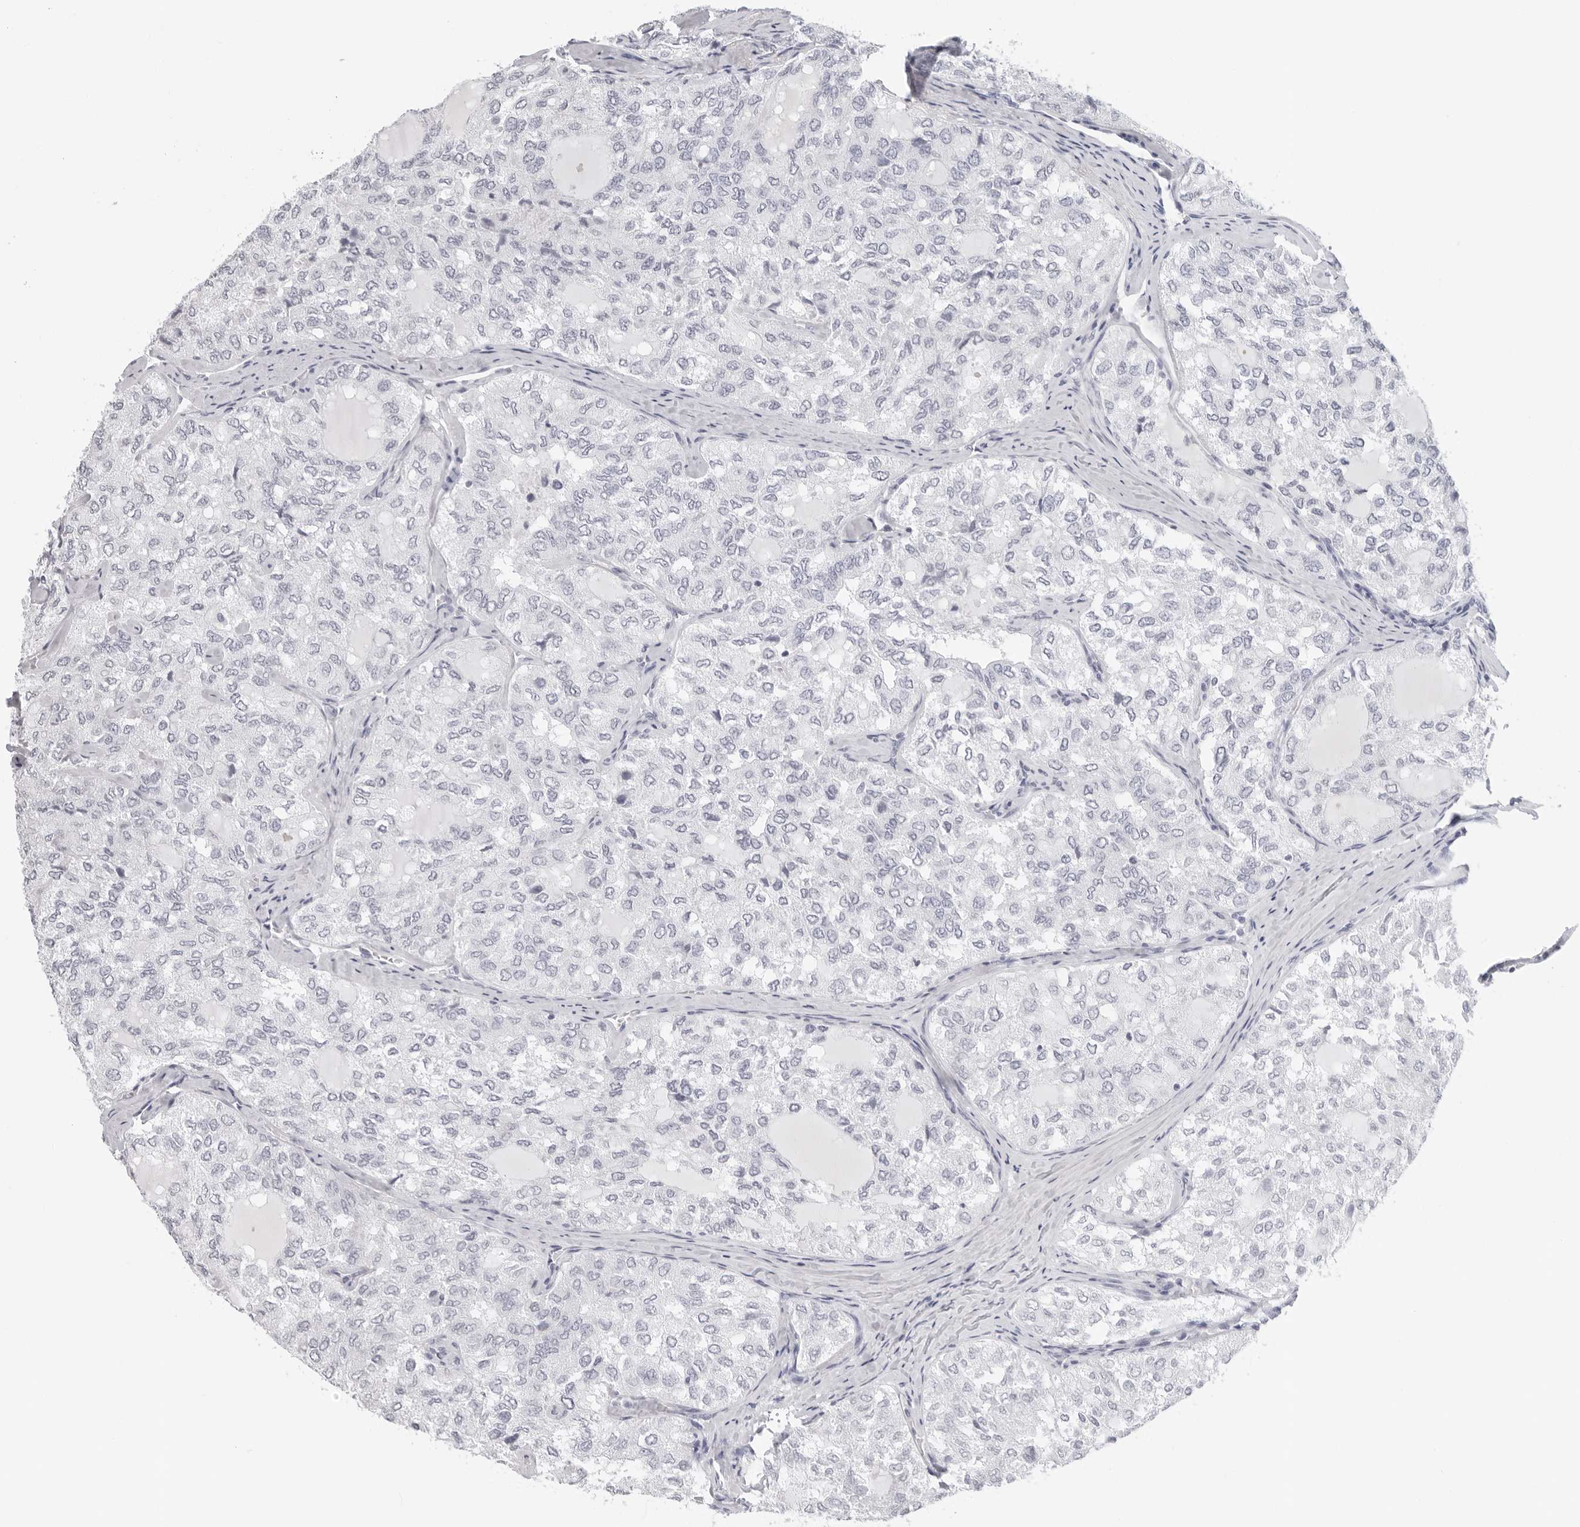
{"staining": {"intensity": "negative", "quantity": "none", "location": "none"}, "tissue": "thyroid cancer", "cell_type": "Tumor cells", "image_type": "cancer", "snomed": [{"axis": "morphology", "description": "Follicular adenoma carcinoma, NOS"}, {"axis": "topography", "description": "Thyroid gland"}], "caption": "Immunohistochemical staining of human thyroid cancer (follicular adenoma carcinoma) reveals no significant expression in tumor cells.", "gene": "AGMAT", "patient": {"sex": "male", "age": 75}}